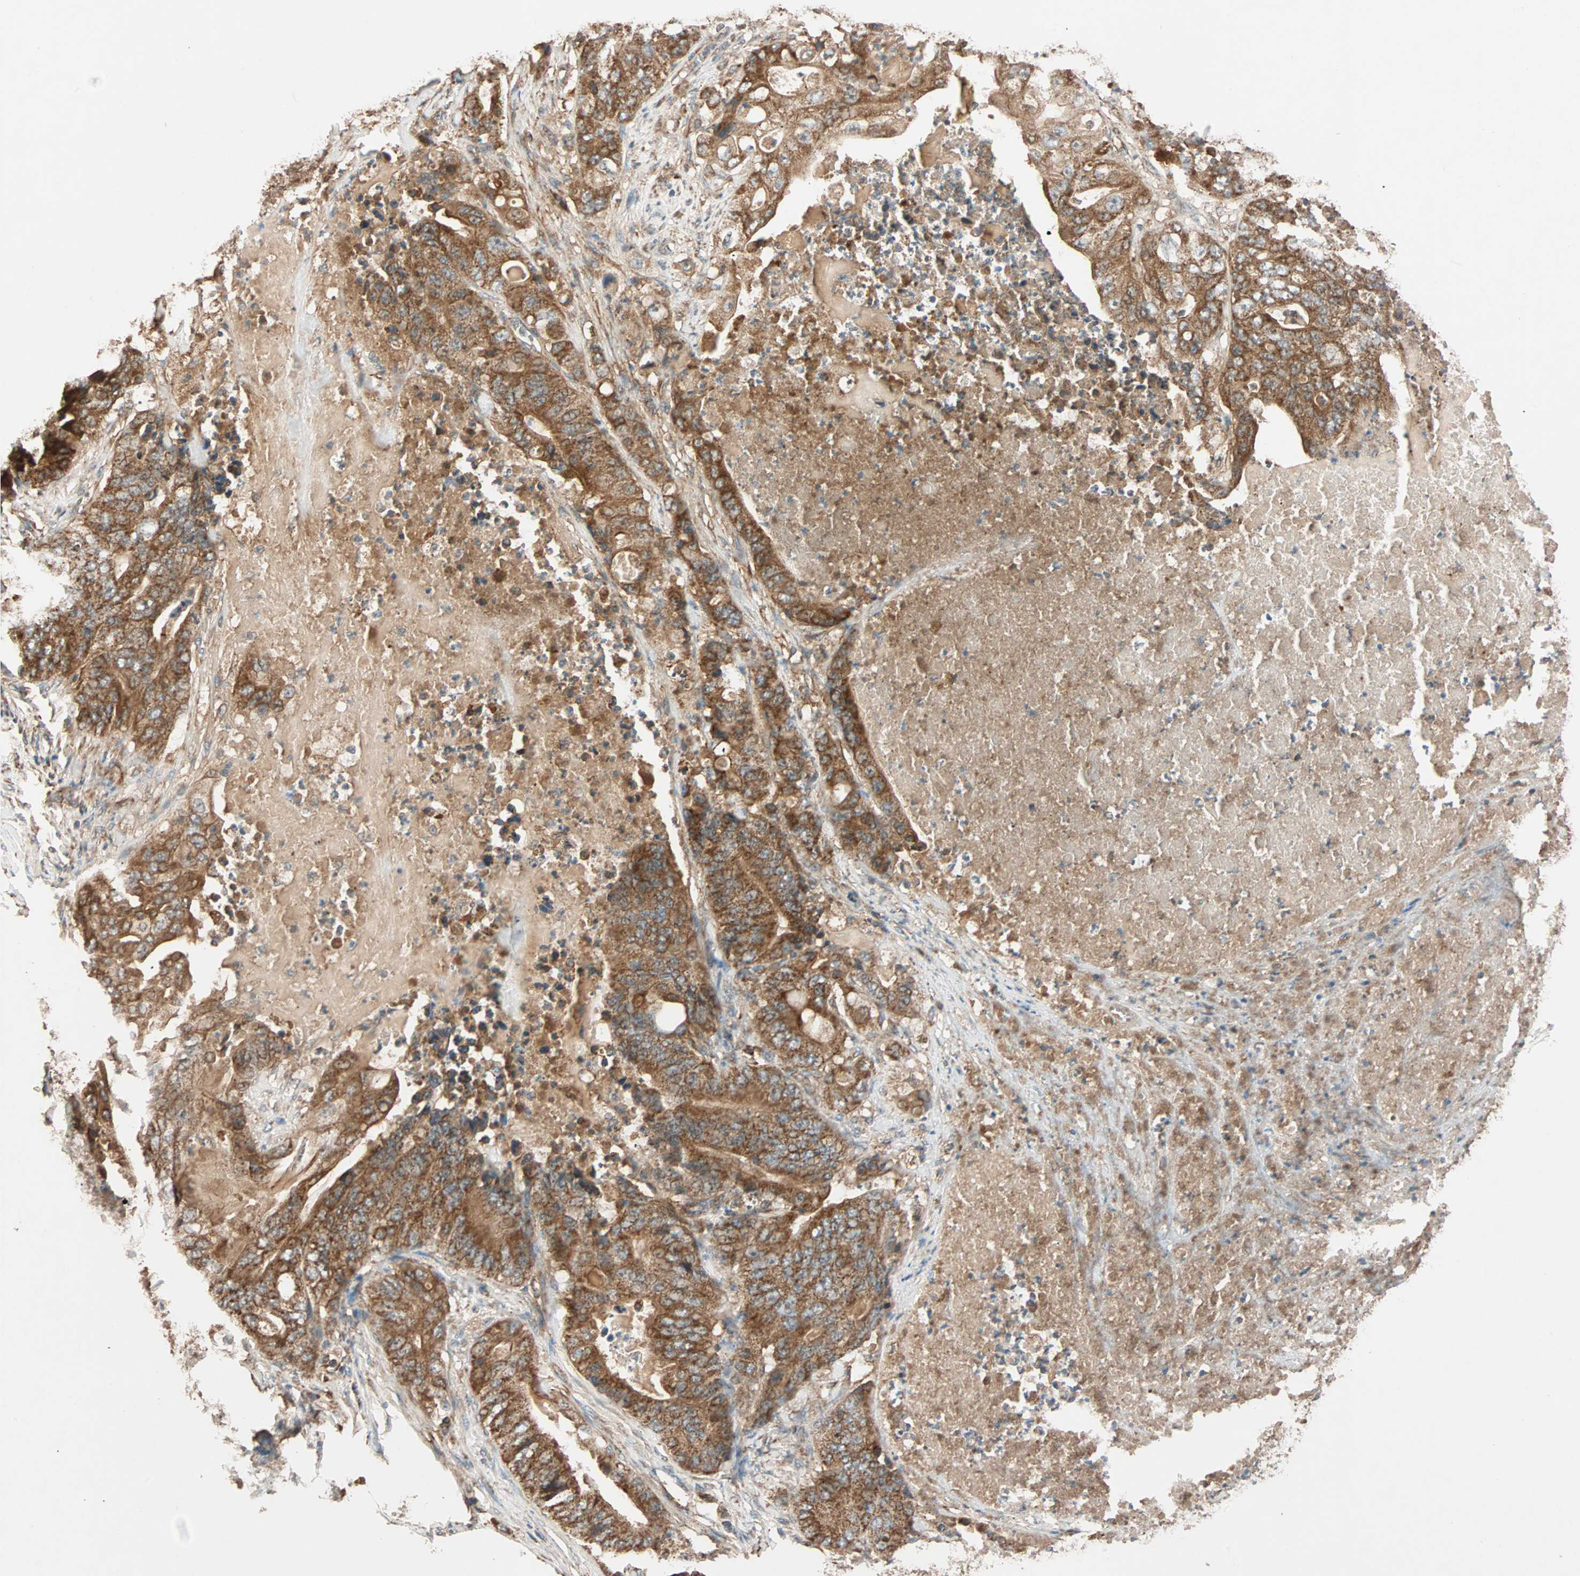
{"staining": {"intensity": "strong", "quantity": ">75%", "location": "cytoplasmic/membranous"}, "tissue": "stomach cancer", "cell_type": "Tumor cells", "image_type": "cancer", "snomed": [{"axis": "morphology", "description": "Adenocarcinoma, NOS"}, {"axis": "topography", "description": "Stomach"}], "caption": "Brown immunohistochemical staining in stomach cancer (adenocarcinoma) displays strong cytoplasmic/membranous expression in about >75% of tumor cells.", "gene": "MAPK1", "patient": {"sex": "female", "age": 73}}